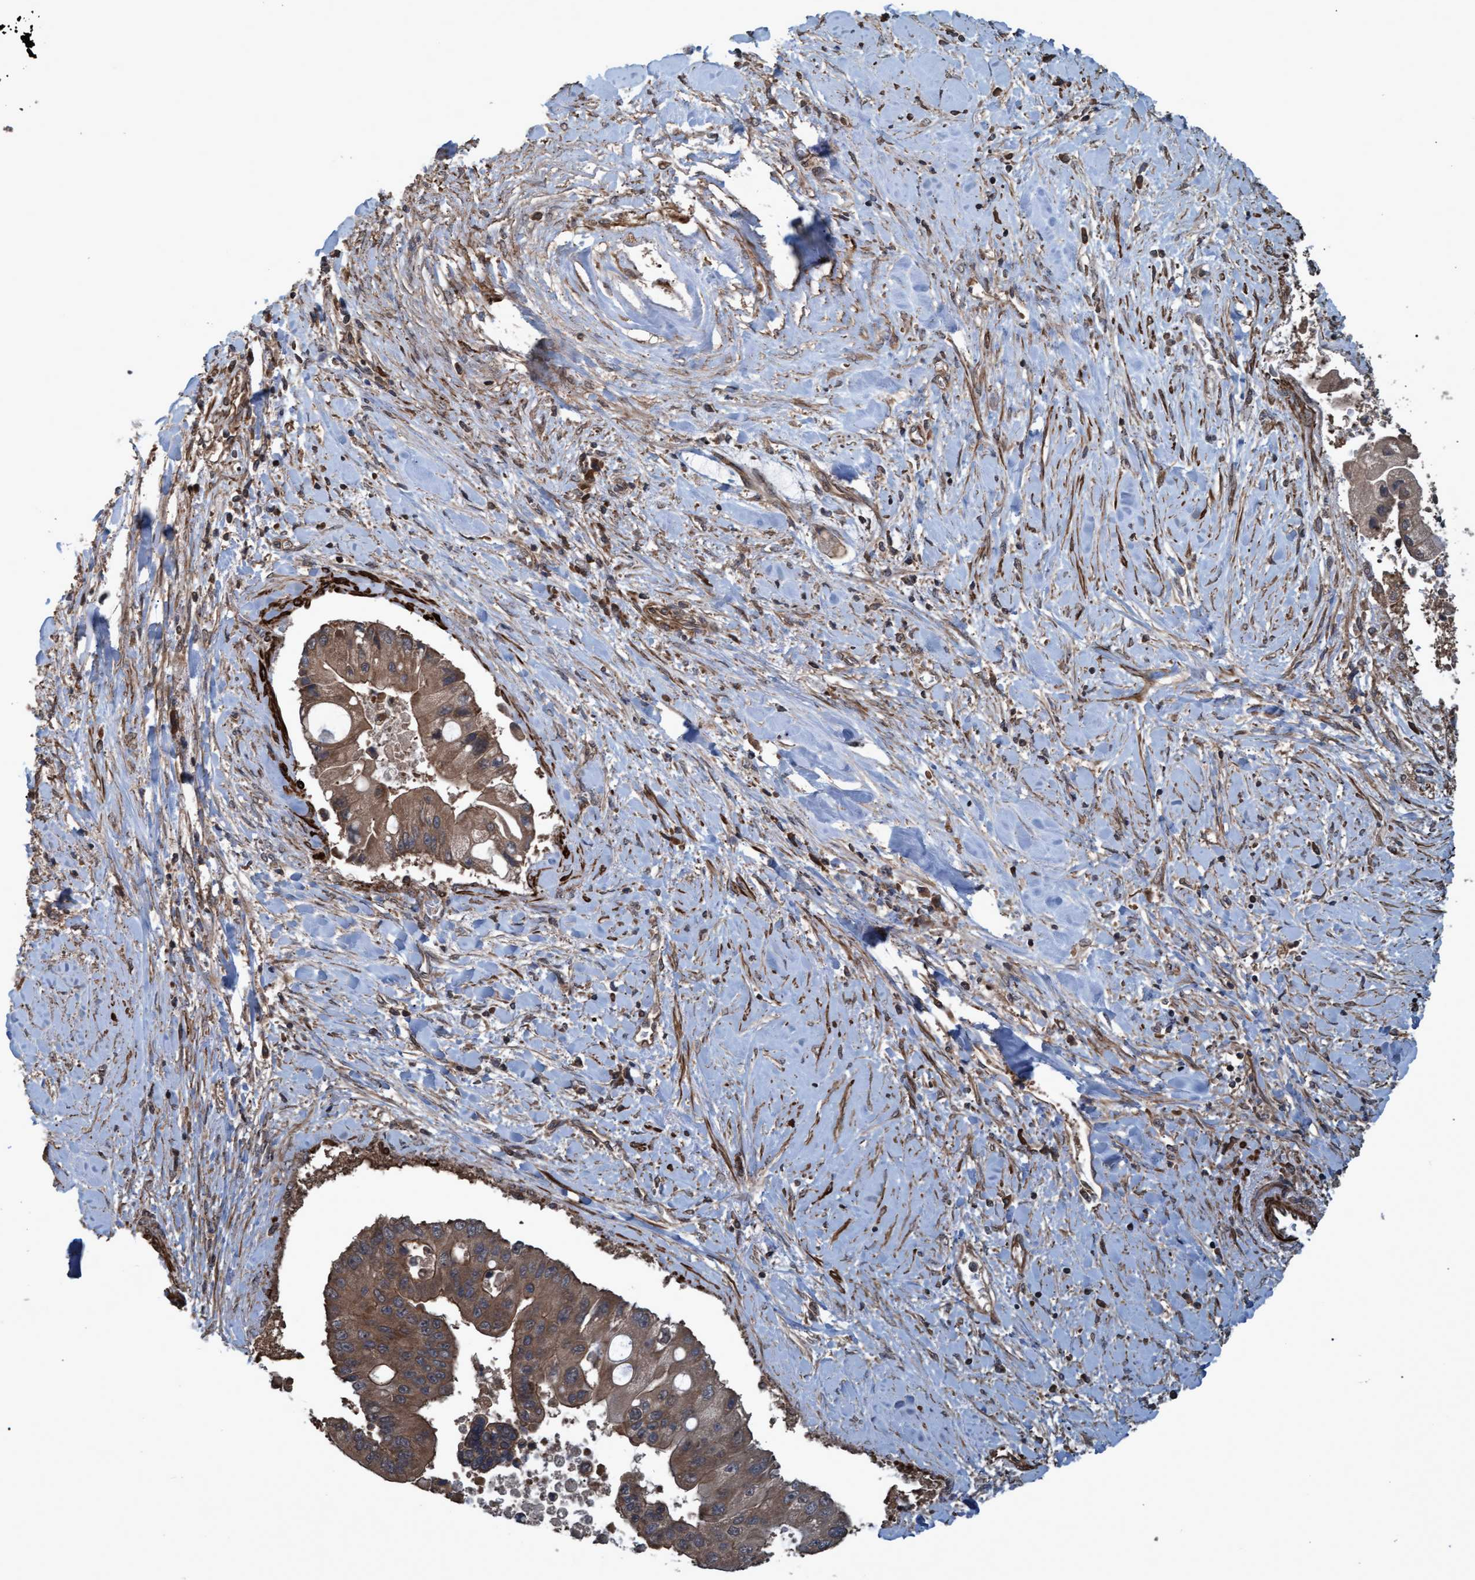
{"staining": {"intensity": "moderate", "quantity": ">75%", "location": "cytoplasmic/membranous"}, "tissue": "liver cancer", "cell_type": "Tumor cells", "image_type": "cancer", "snomed": [{"axis": "morphology", "description": "Cholangiocarcinoma"}, {"axis": "topography", "description": "Liver"}], "caption": "Immunohistochemical staining of liver cancer exhibits moderate cytoplasmic/membranous protein staining in about >75% of tumor cells.", "gene": "GGT6", "patient": {"sex": "male", "age": 50}}